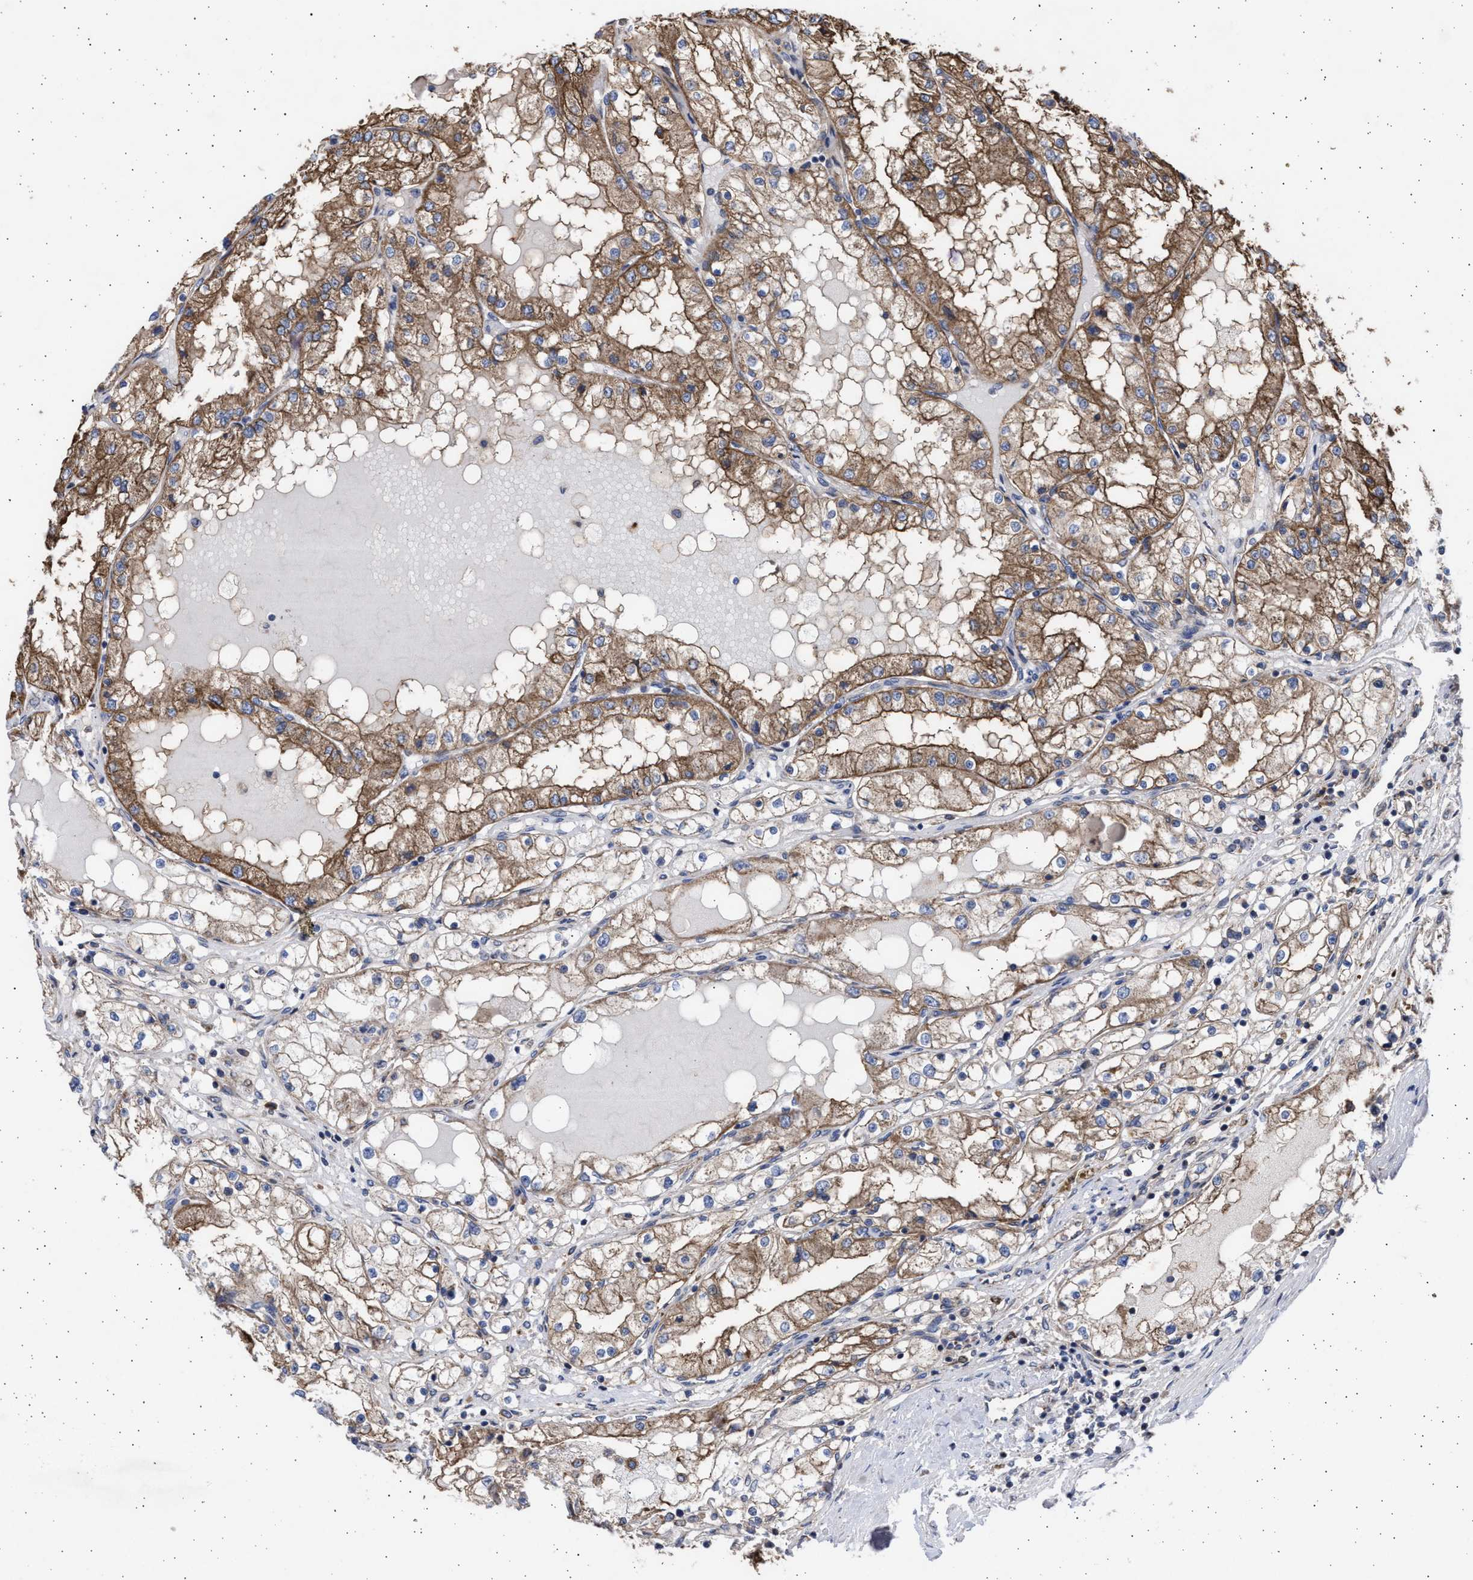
{"staining": {"intensity": "strong", "quantity": ">75%", "location": "cytoplasmic/membranous"}, "tissue": "renal cancer", "cell_type": "Tumor cells", "image_type": "cancer", "snomed": [{"axis": "morphology", "description": "Adenocarcinoma, NOS"}, {"axis": "topography", "description": "Kidney"}], "caption": "Adenocarcinoma (renal) stained for a protein shows strong cytoplasmic/membranous positivity in tumor cells. The protein of interest is stained brown, and the nuclei are stained in blue (DAB IHC with brightfield microscopy, high magnification).", "gene": "TTC19", "patient": {"sex": "male", "age": 68}}